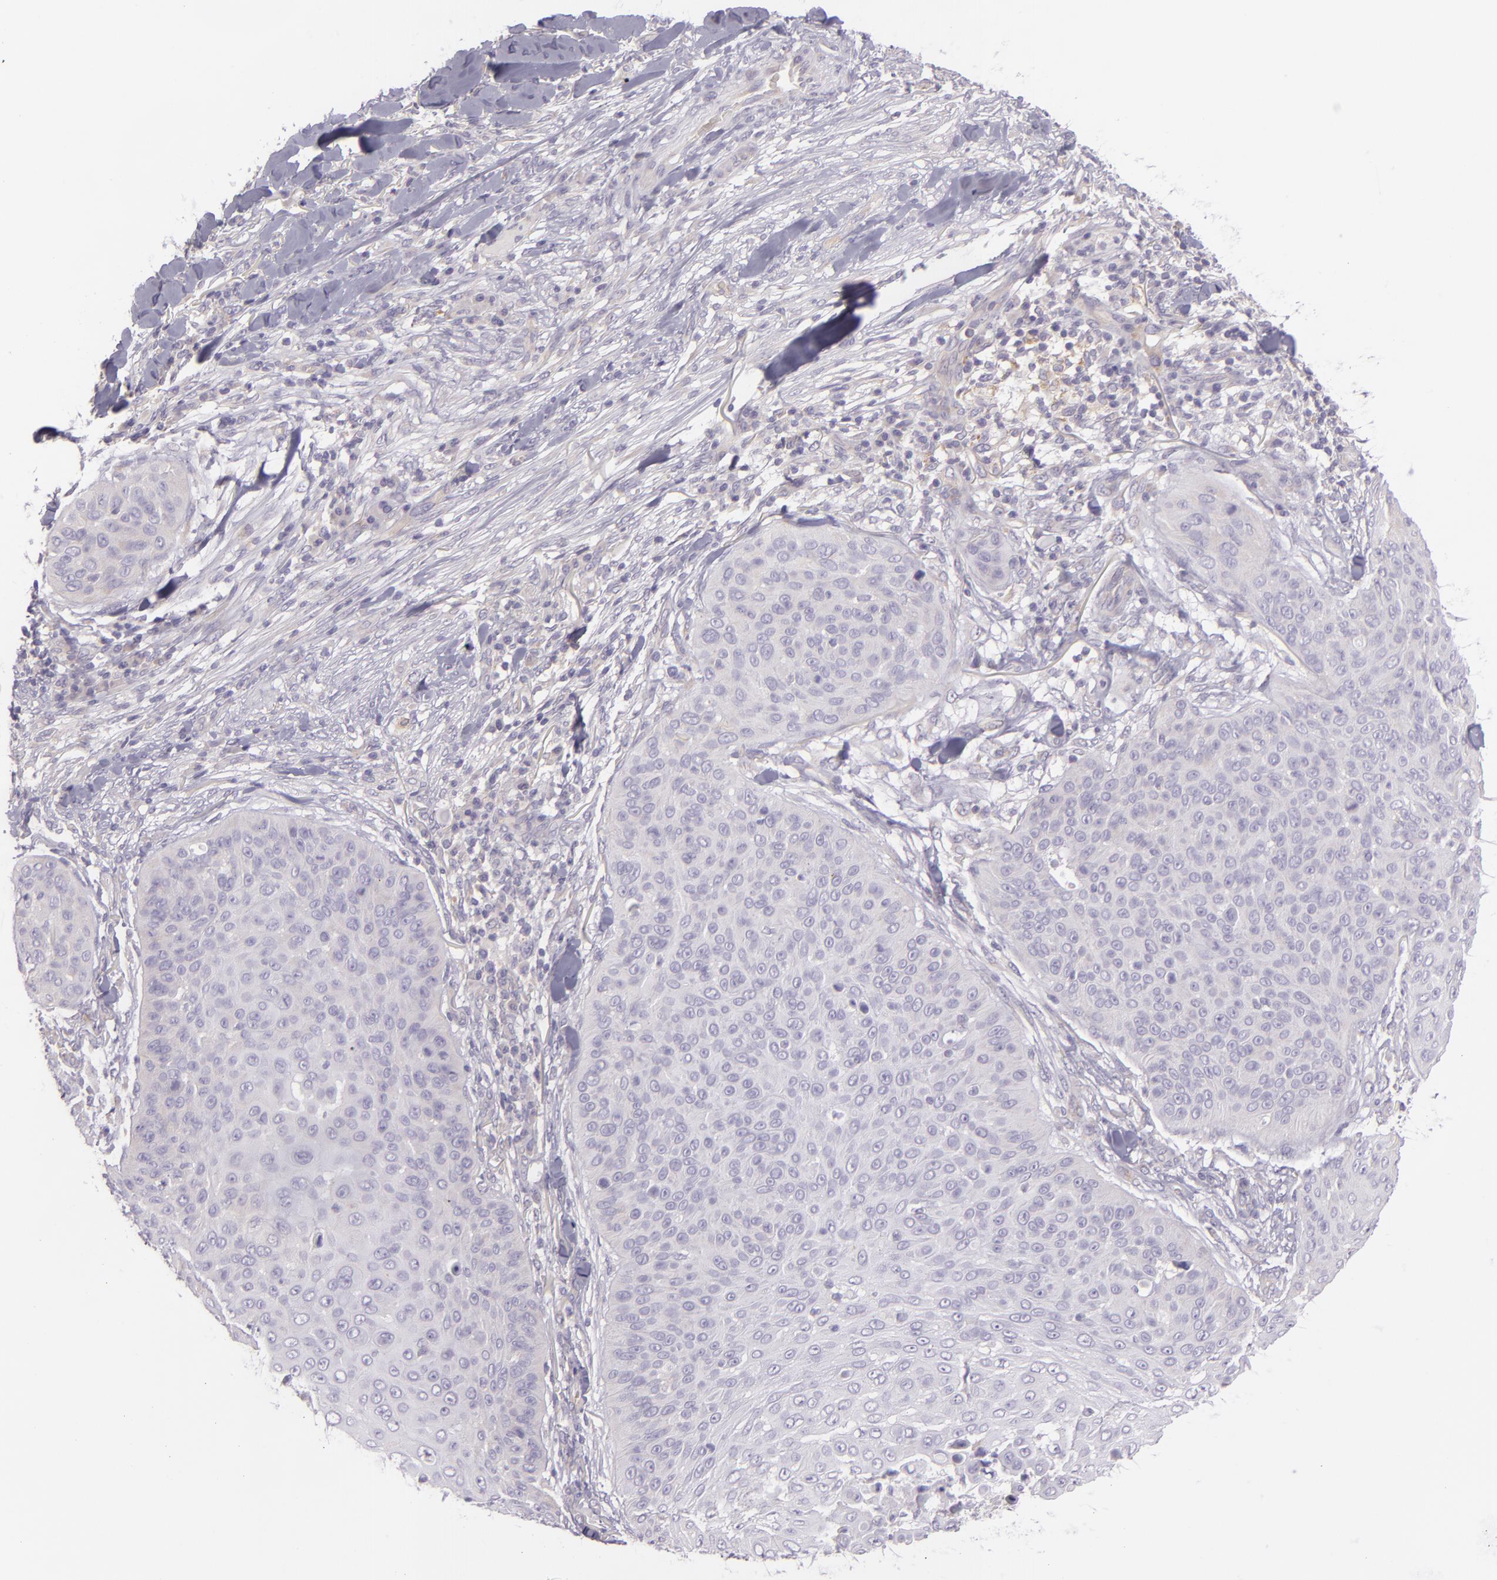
{"staining": {"intensity": "negative", "quantity": "none", "location": "none"}, "tissue": "skin cancer", "cell_type": "Tumor cells", "image_type": "cancer", "snomed": [{"axis": "morphology", "description": "Squamous cell carcinoma, NOS"}, {"axis": "topography", "description": "Skin"}], "caption": "Tumor cells are negative for brown protein staining in skin cancer (squamous cell carcinoma).", "gene": "ZC3H7B", "patient": {"sex": "male", "age": 82}}